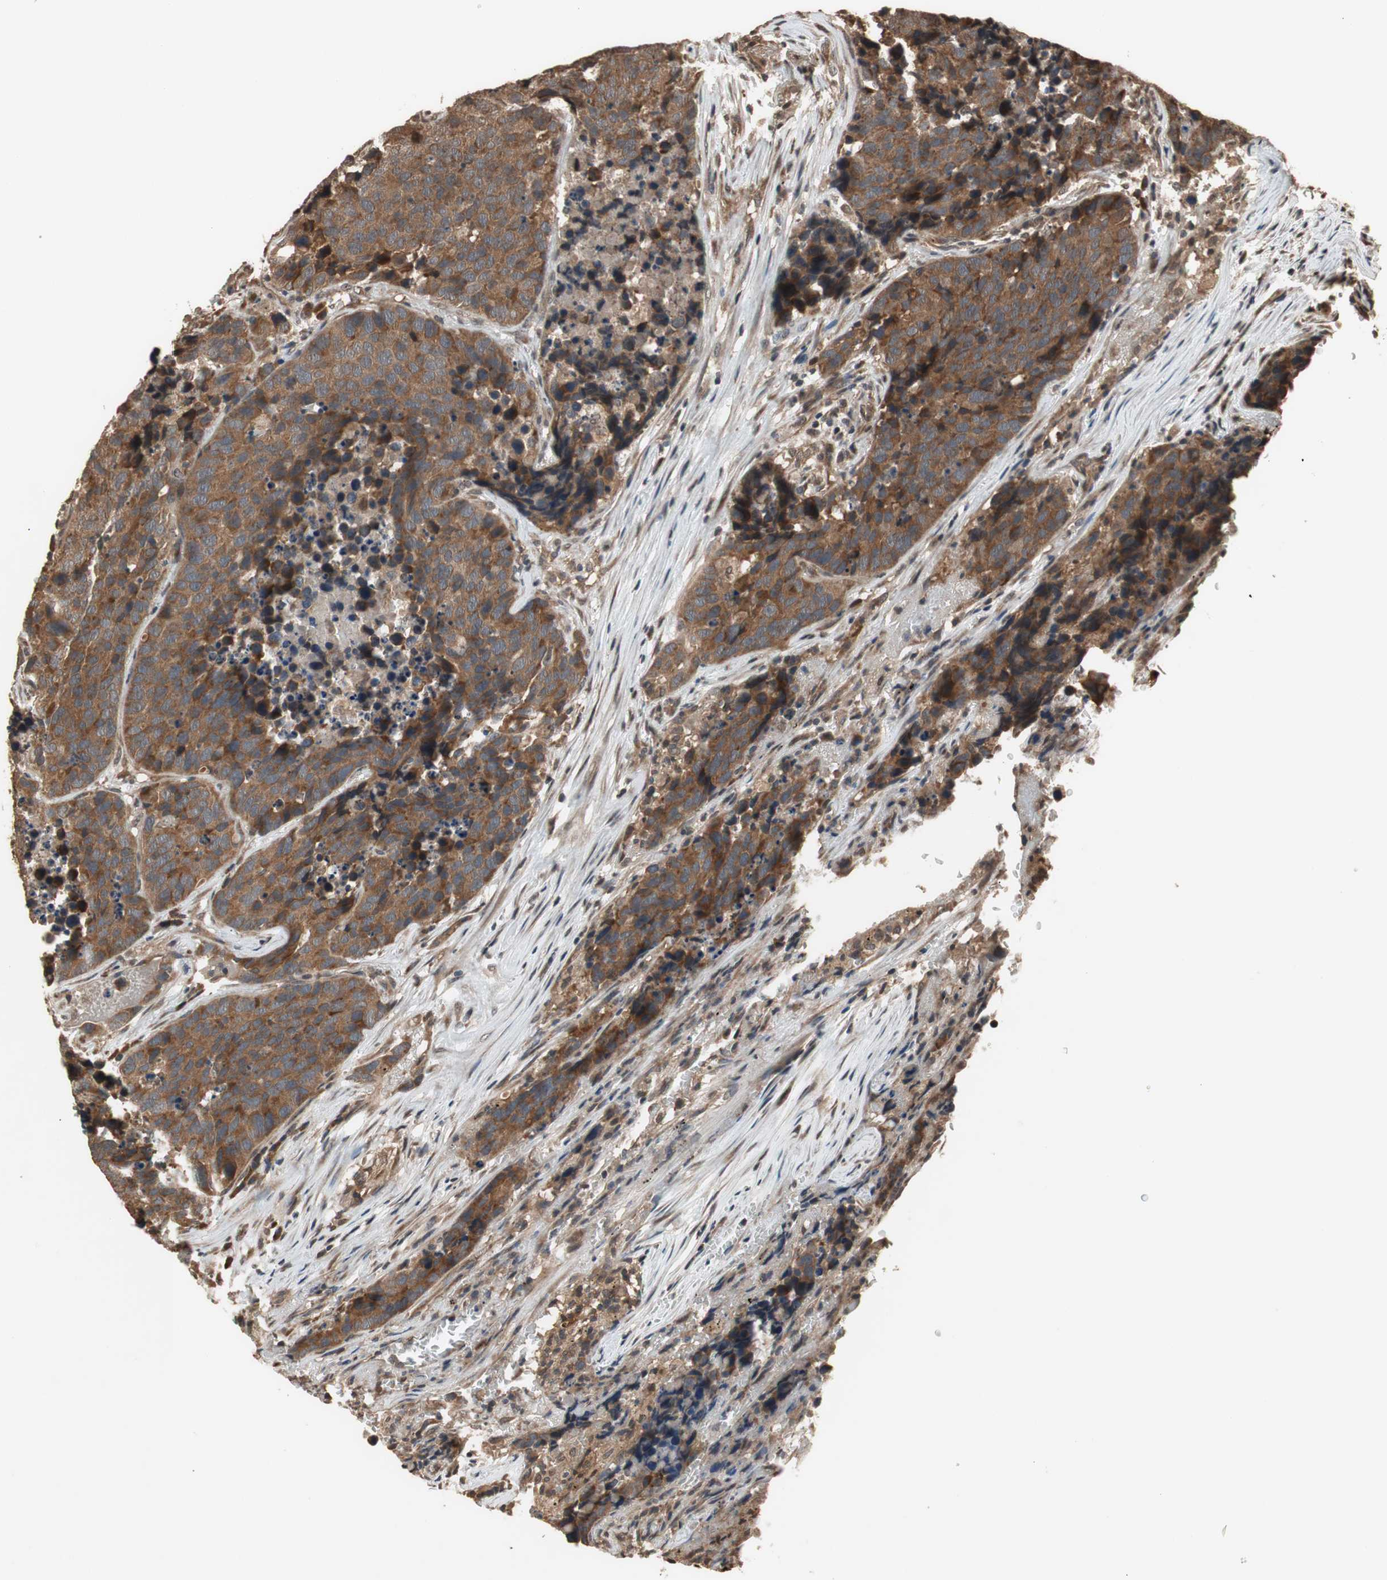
{"staining": {"intensity": "strong", "quantity": ">75%", "location": "cytoplasmic/membranous"}, "tissue": "carcinoid", "cell_type": "Tumor cells", "image_type": "cancer", "snomed": [{"axis": "morphology", "description": "Carcinoid, malignant, NOS"}, {"axis": "topography", "description": "Lung"}], "caption": "Strong cytoplasmic/membranous positivity for a protein is seen in approximately >75% of tumor cells of carcinoid using immunohistochemistry.", "gene": "TMEM230", "patient": {"sex": "male", "age": 60}}